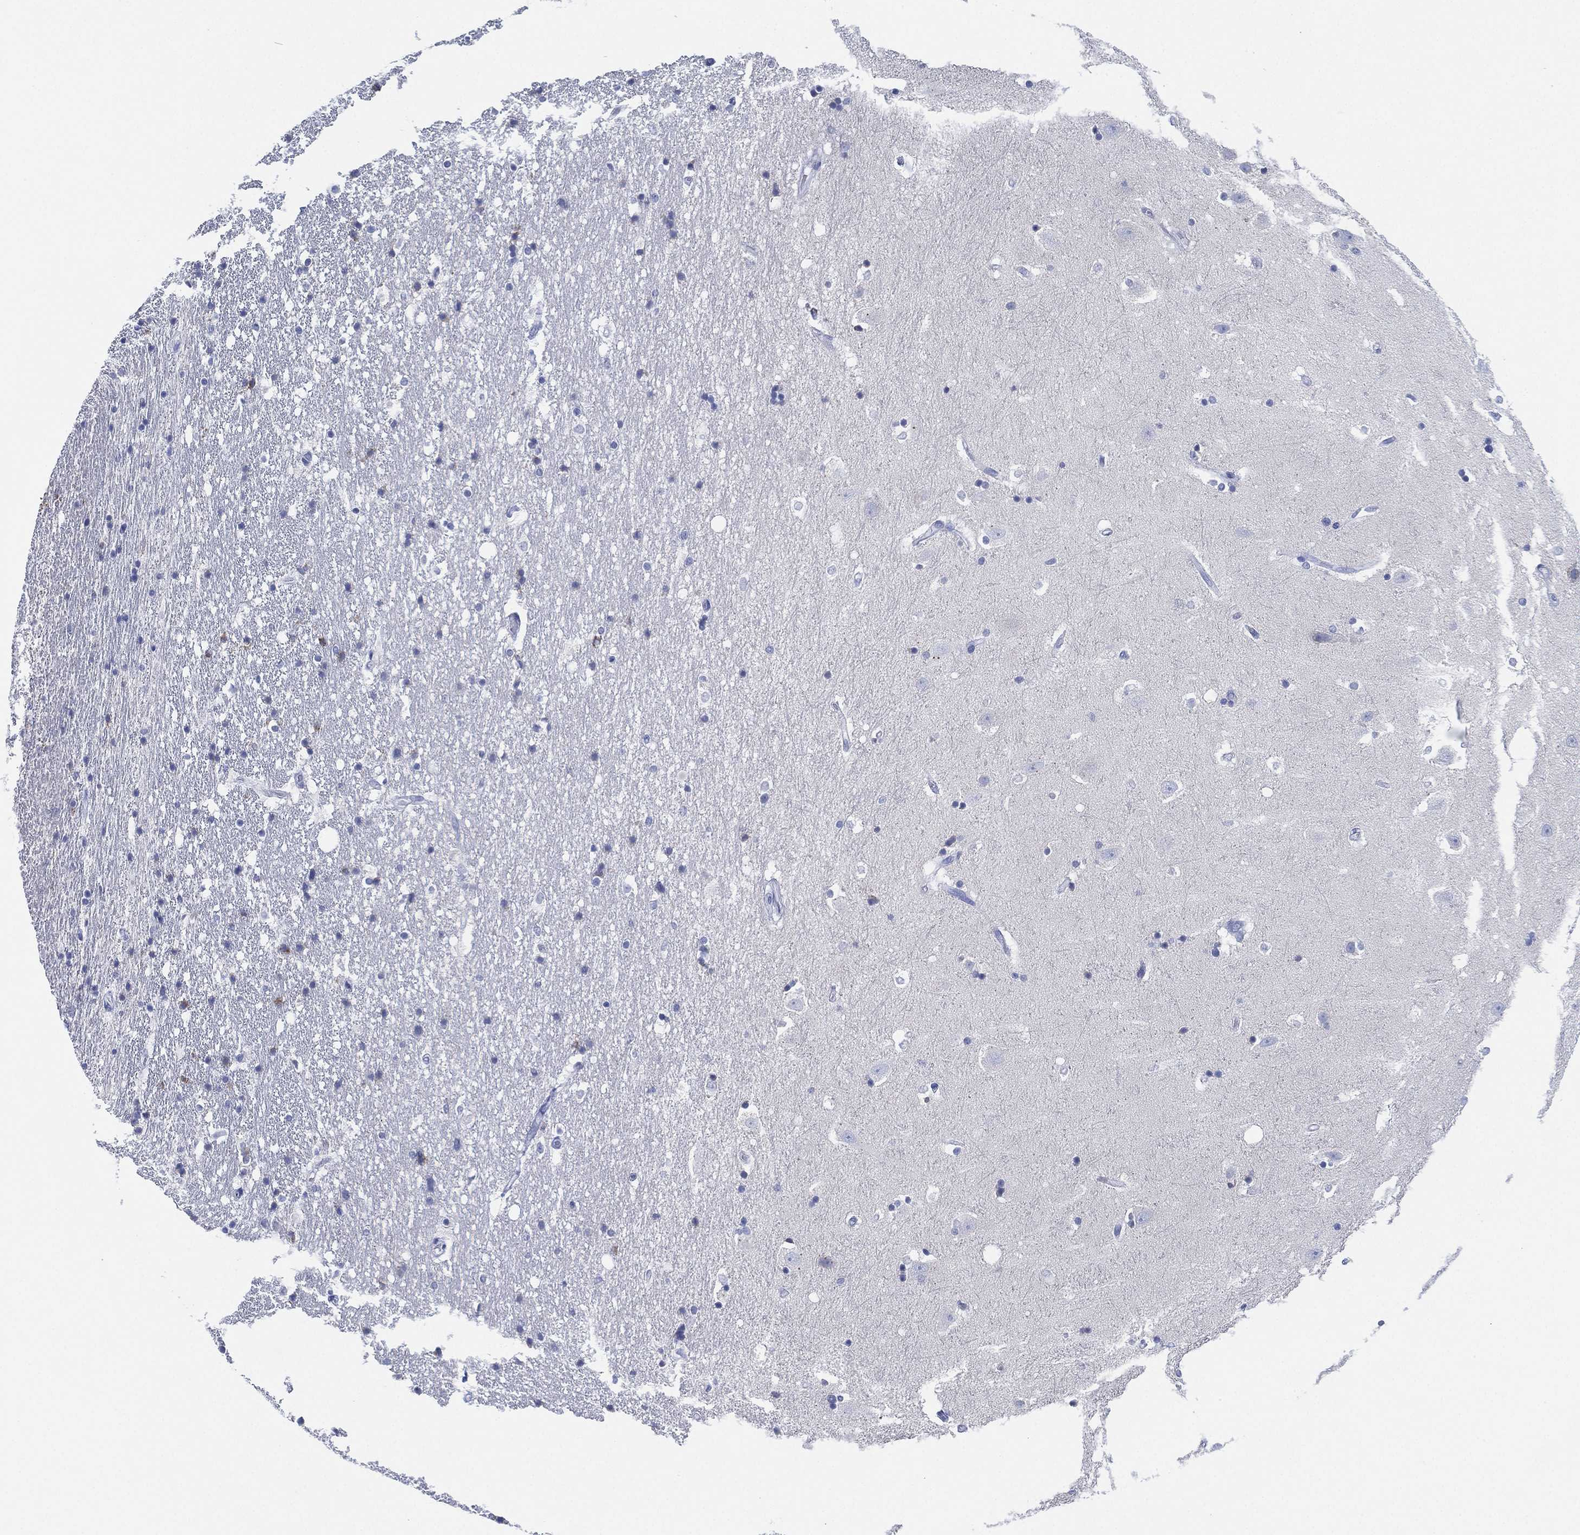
{"staining": {"intensity": "negative", "quantity": "none", "location": "none"}, "tissue": "hippocampus", "cell_type": "Glial cells", "image_type": "normal", "snomed": [{"axis": "morphology", "description": "Normal tissue, NOS"}, {"axis": "topography", "description": "Hippocampus"}], "caption": "DAB (3,3'-diaminobenzidine) immunohistochemical staining of benign human hippocampus demonstrates no significant expression in glial cells. (Brightfield microscopy of DAB IHC at high magnification).", "gene": "SLC9C2", "patient": {"sex": "male", "age": 49}}